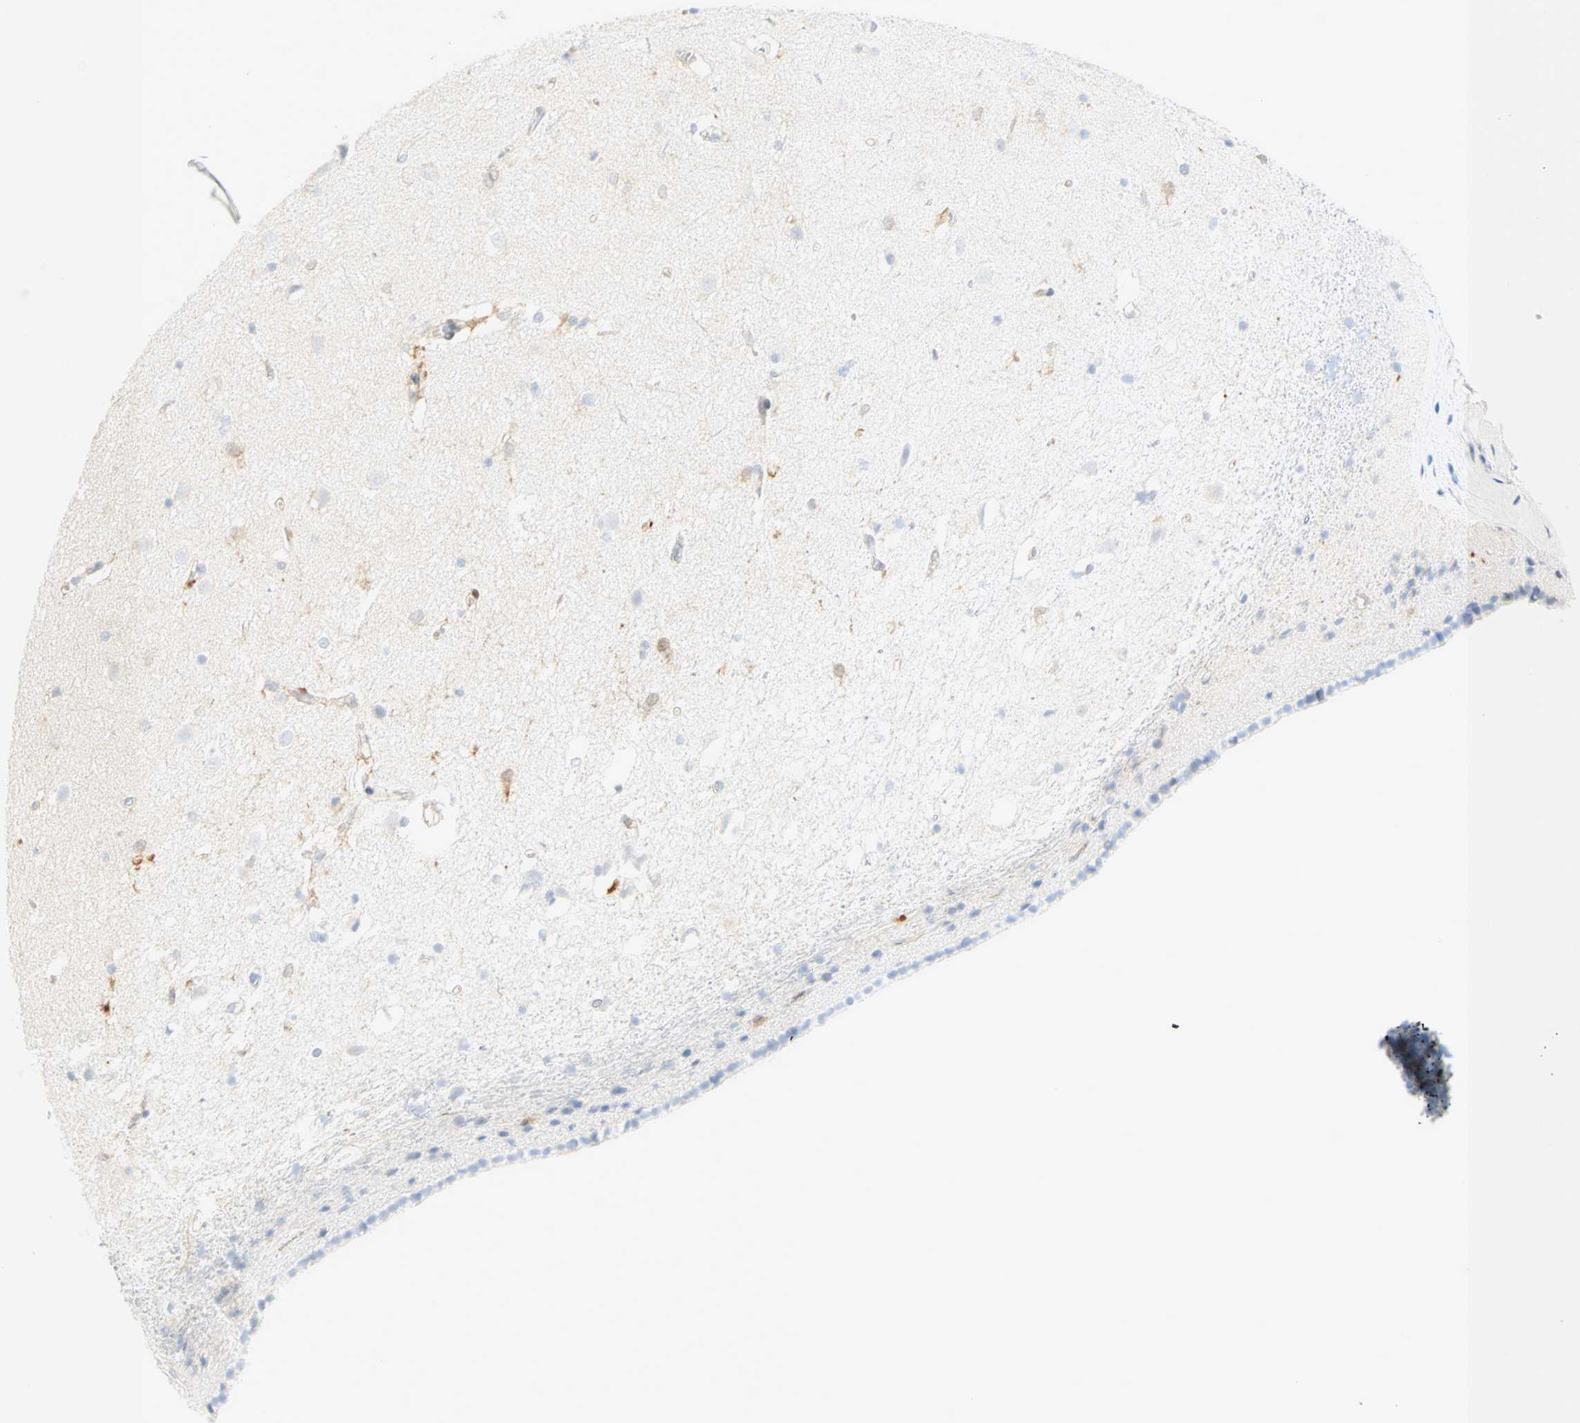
{"staining": {"intensity": "negative", "quantity": "none", "location": "none"}, "tissue": "caudate", "cell_type": "Glial cells", "image_type": "normal", "snomed": [{"axis": "morphology", "description": "Normal tissue, NOS"}, {"axis": "topography", "description": "Lateral ventricle wall"}], "caption": "Immunohistochemistry image of benign caudate: caudate stained with DAB reveals no significant protein positivity in glial cells.", "gene": "SELENBP1", "patient": {"sex": "female", "age": 19}}